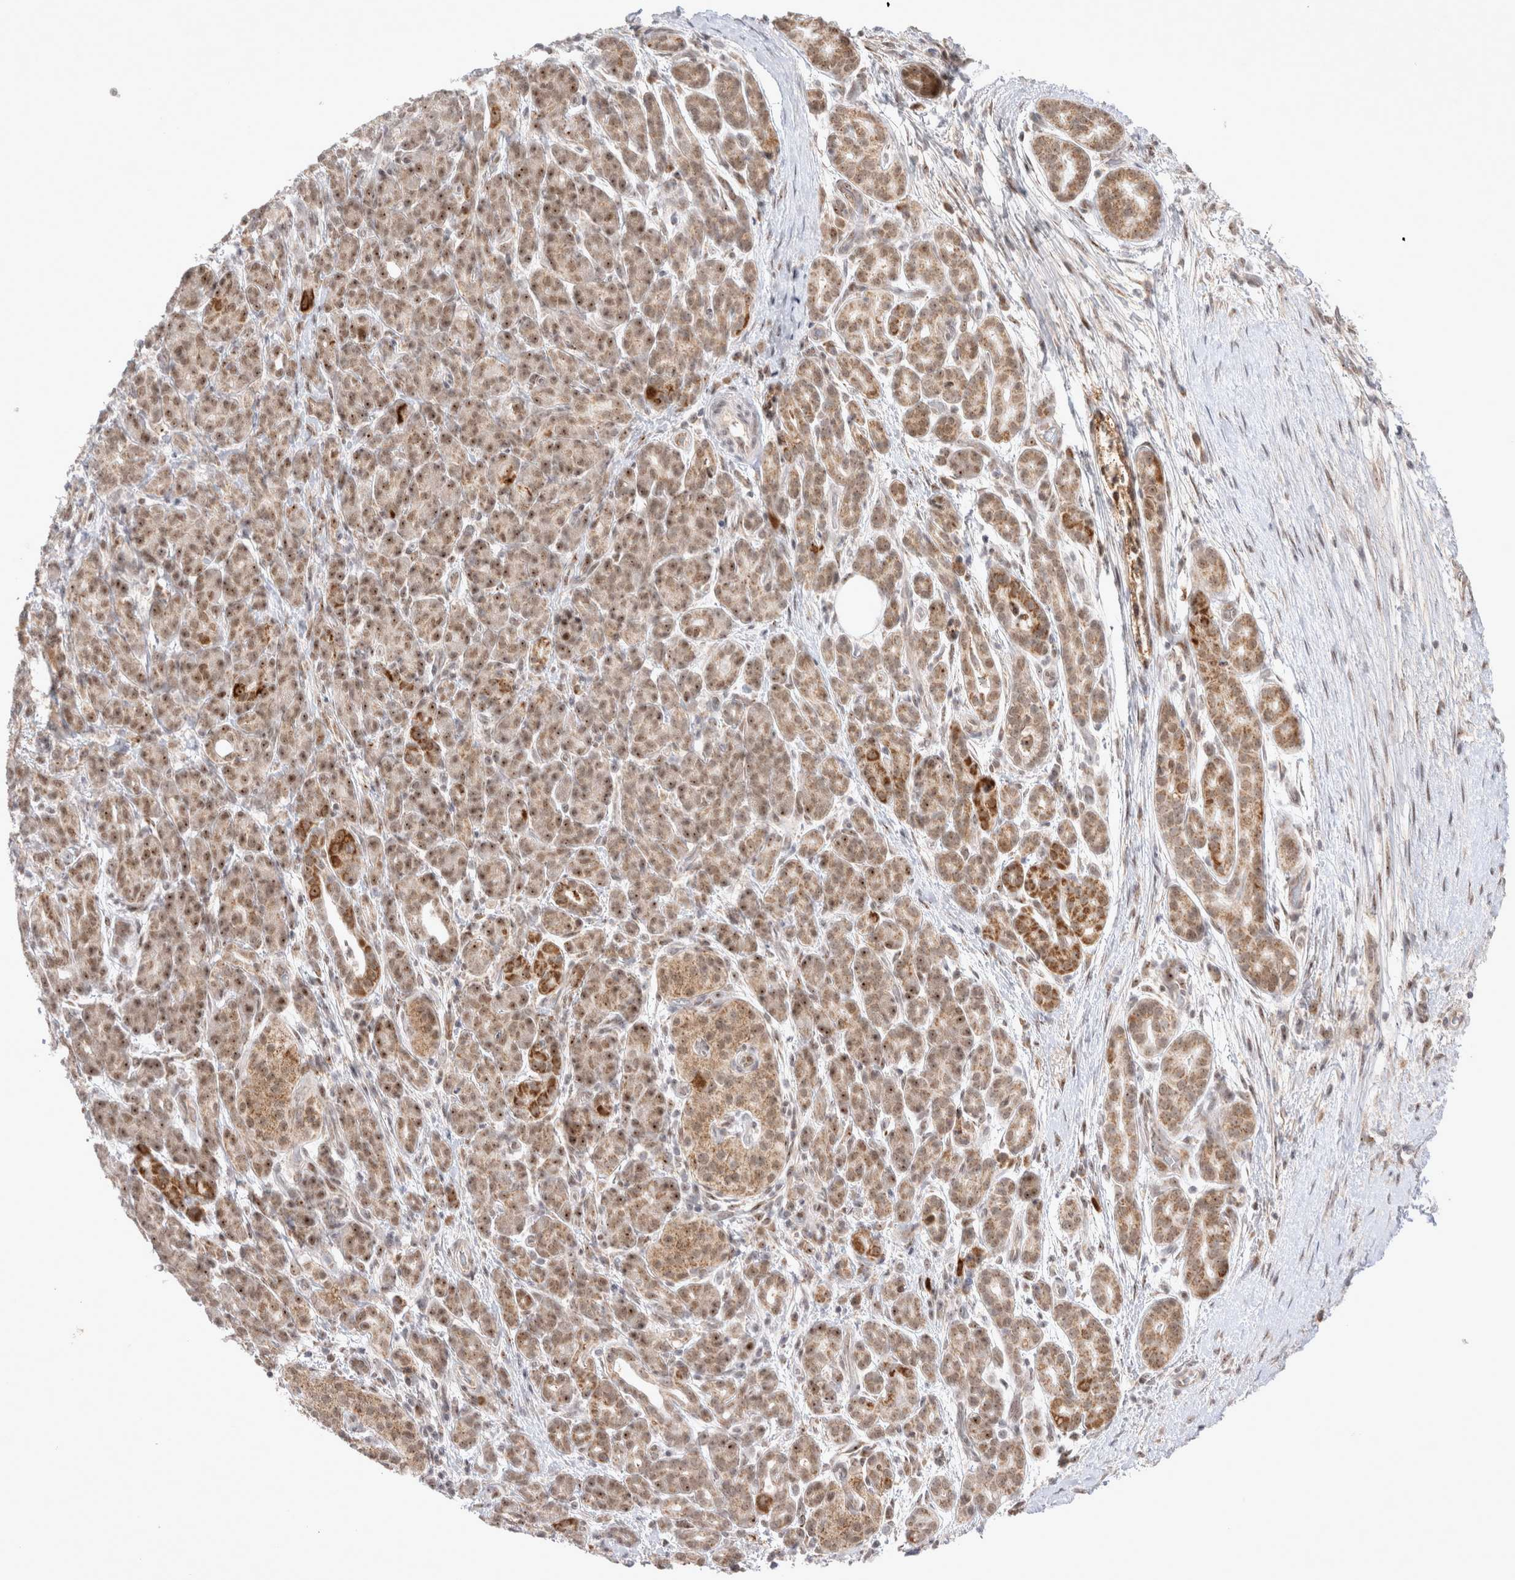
{"staining": {"intensity": "moderate", "quantity": ">75%", "location": "cytoplasmic/membranous,nuclear"}, "tissue": "pancreatic cancer", "cell_type": "Tumor cells", "image_type": "cancer", "snomed": [{"axis": "morphology", "description": "Adenocarcinoma, NOS"}, {"axis": "topography", "description": "Pancreas"}], "caption": "There is medium levels of moderate cytoplasmic/membranous and nuclear staining in tumor cells of pancreatic cancer (adenocarcinoma), as demonstrated by immunohistochemical staining (brown color).", "gene": "MRPL37", "patient": {"sex": "male", "age": 72}}